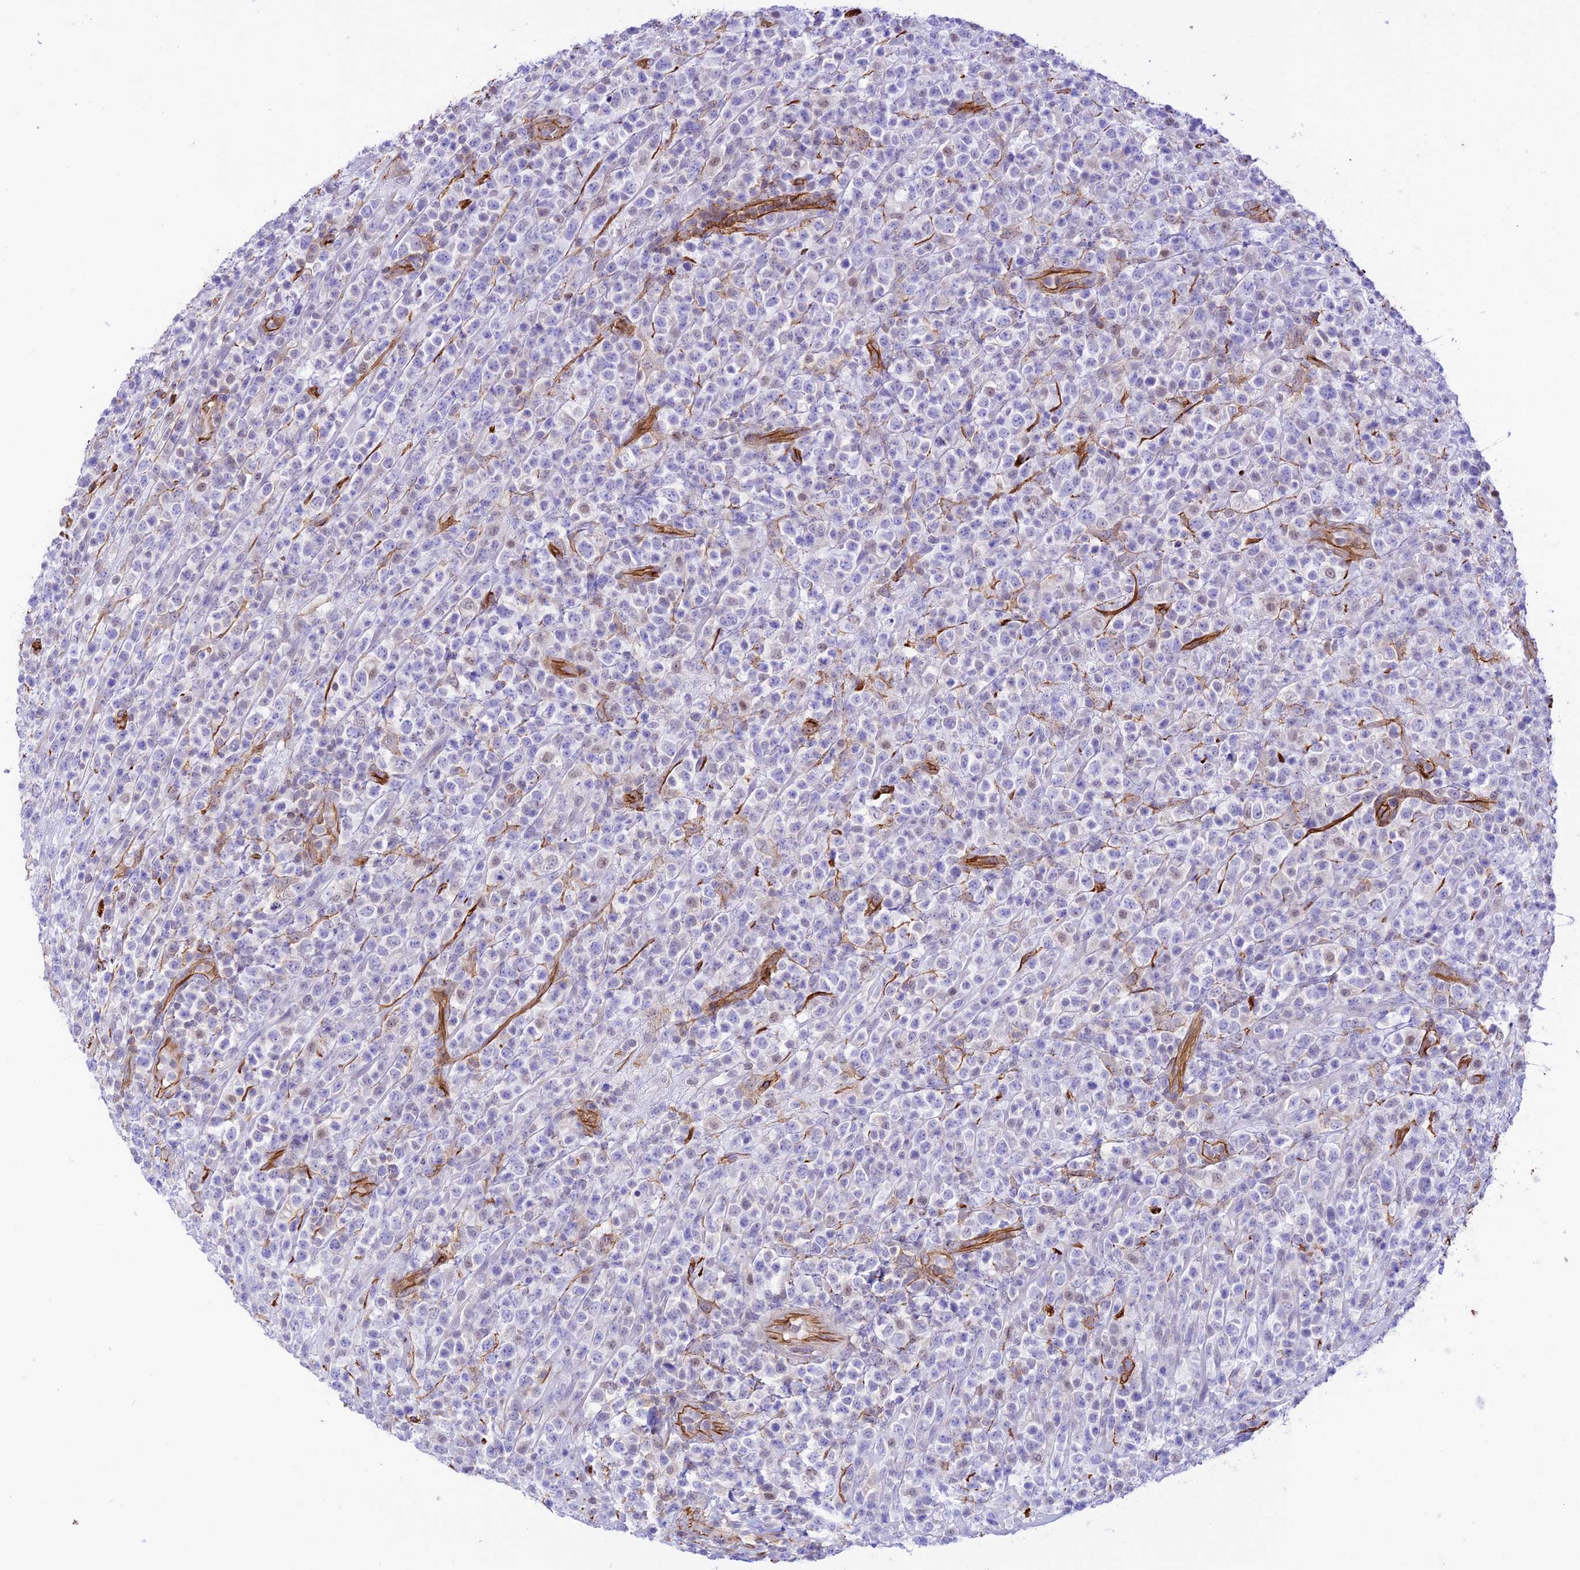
{"staining": {"intensity": "negative", "quantity": "none", "location": "none"}, "tissue": "lymphoma", "cell_type": "Tumor cells", "image_type": "cancer", "snomed": [{"axis": "morphology", "description": "Malignant lymphoma, non-Hodgkin's type, High grade"}, {"axis": "topography", "description": "Colon"}], "caption": "This is an immunohistochemistry micrograph of human malignant lymphoma, non-Hodgkin's type (high-grade). There is no expression in tumor cells.", "gene": "YPEL5", "patient": {"sex": "female", "age": 53}}